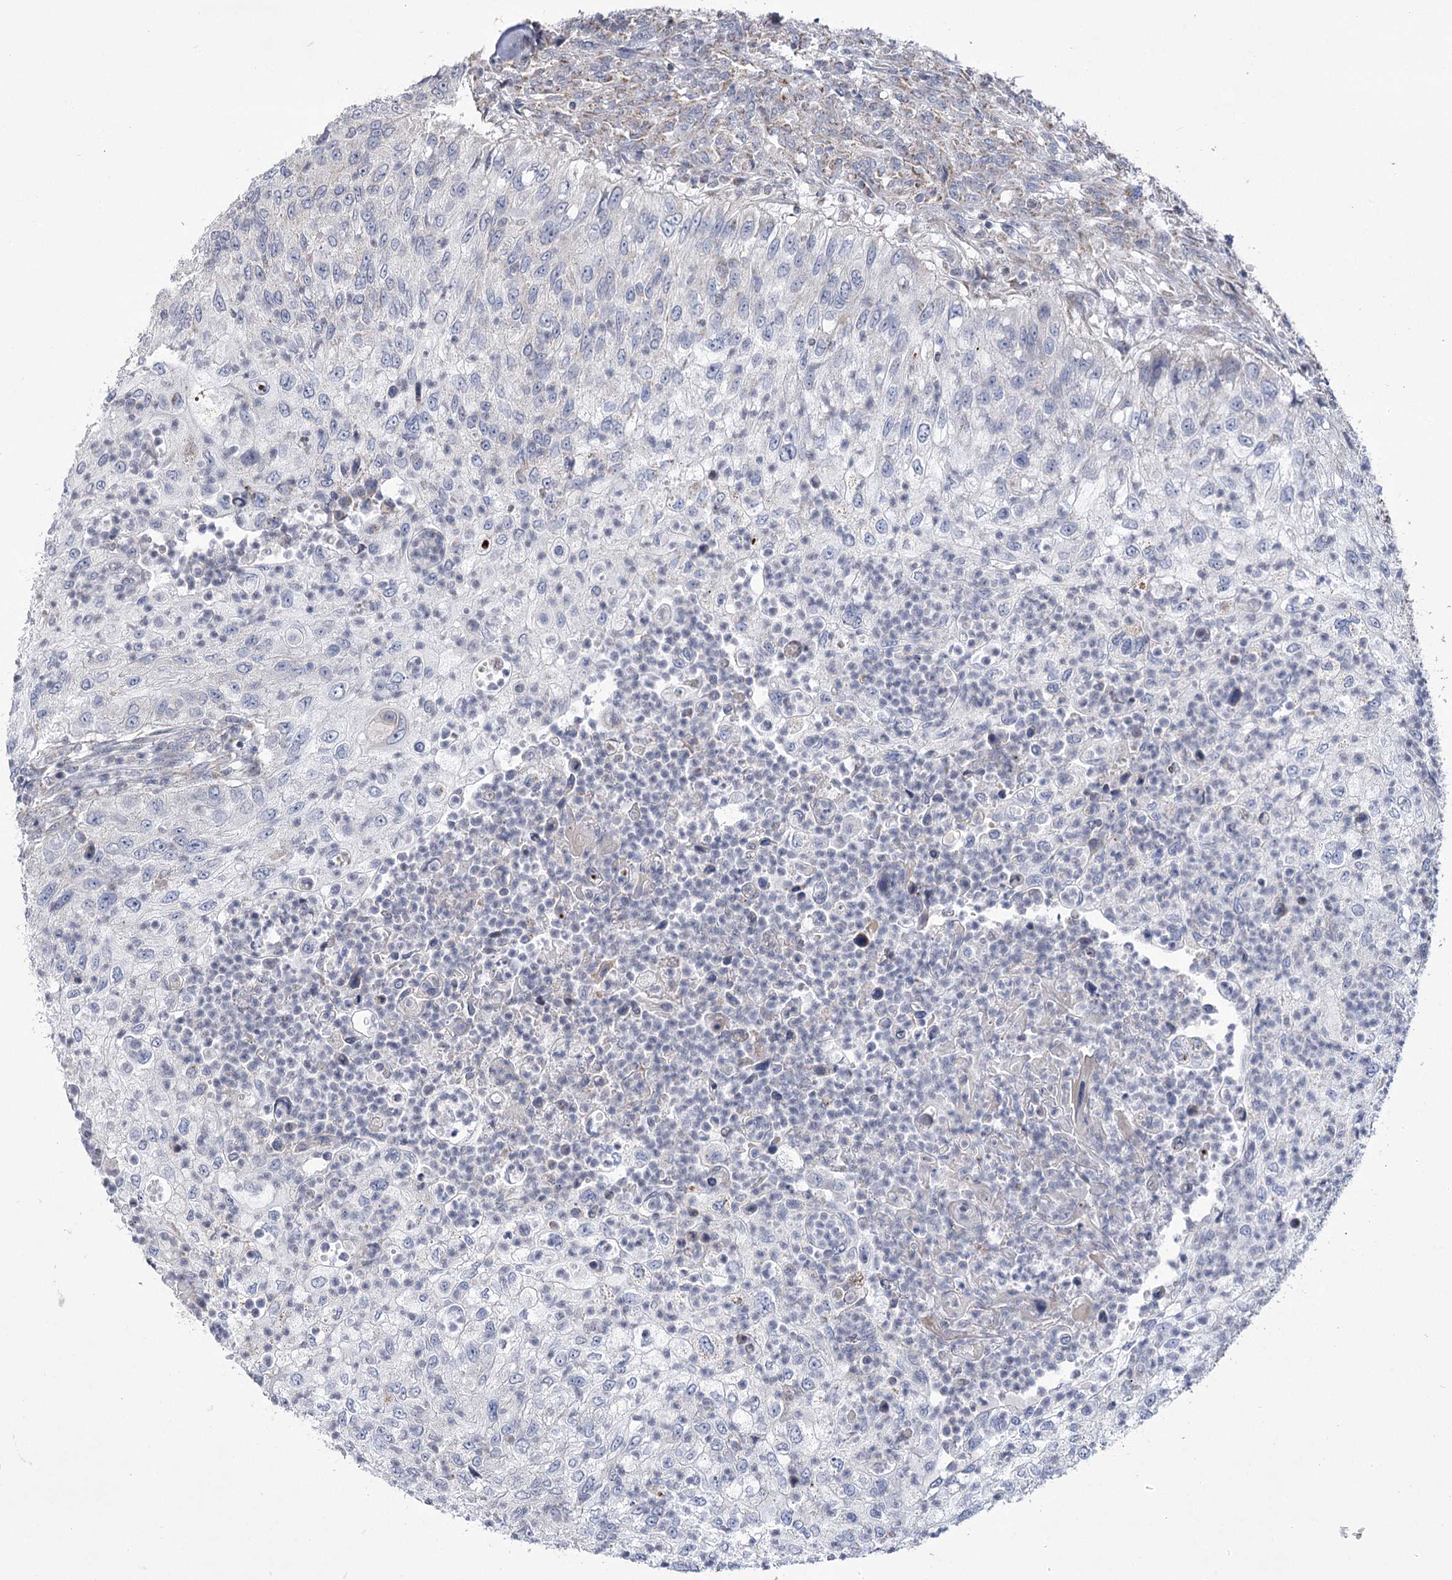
{"staining": {"intensity": "negative", "quantity": "none", "location": "none"}, "tissue": "urothelial cancer", "cell_type": "Tumor cells", "image_type": "cancer", "snomed": [{"axis": "morphology", "description": "Urothelial carcinoma, High grade"}, {"axis": "topography", "description": "Urinary bladder"}], "caption": "An image of human urothelial cancer is negative for staining in tumor cells.", "gene": "PDHB", "patient": {"sex": "female", "age": 60}}